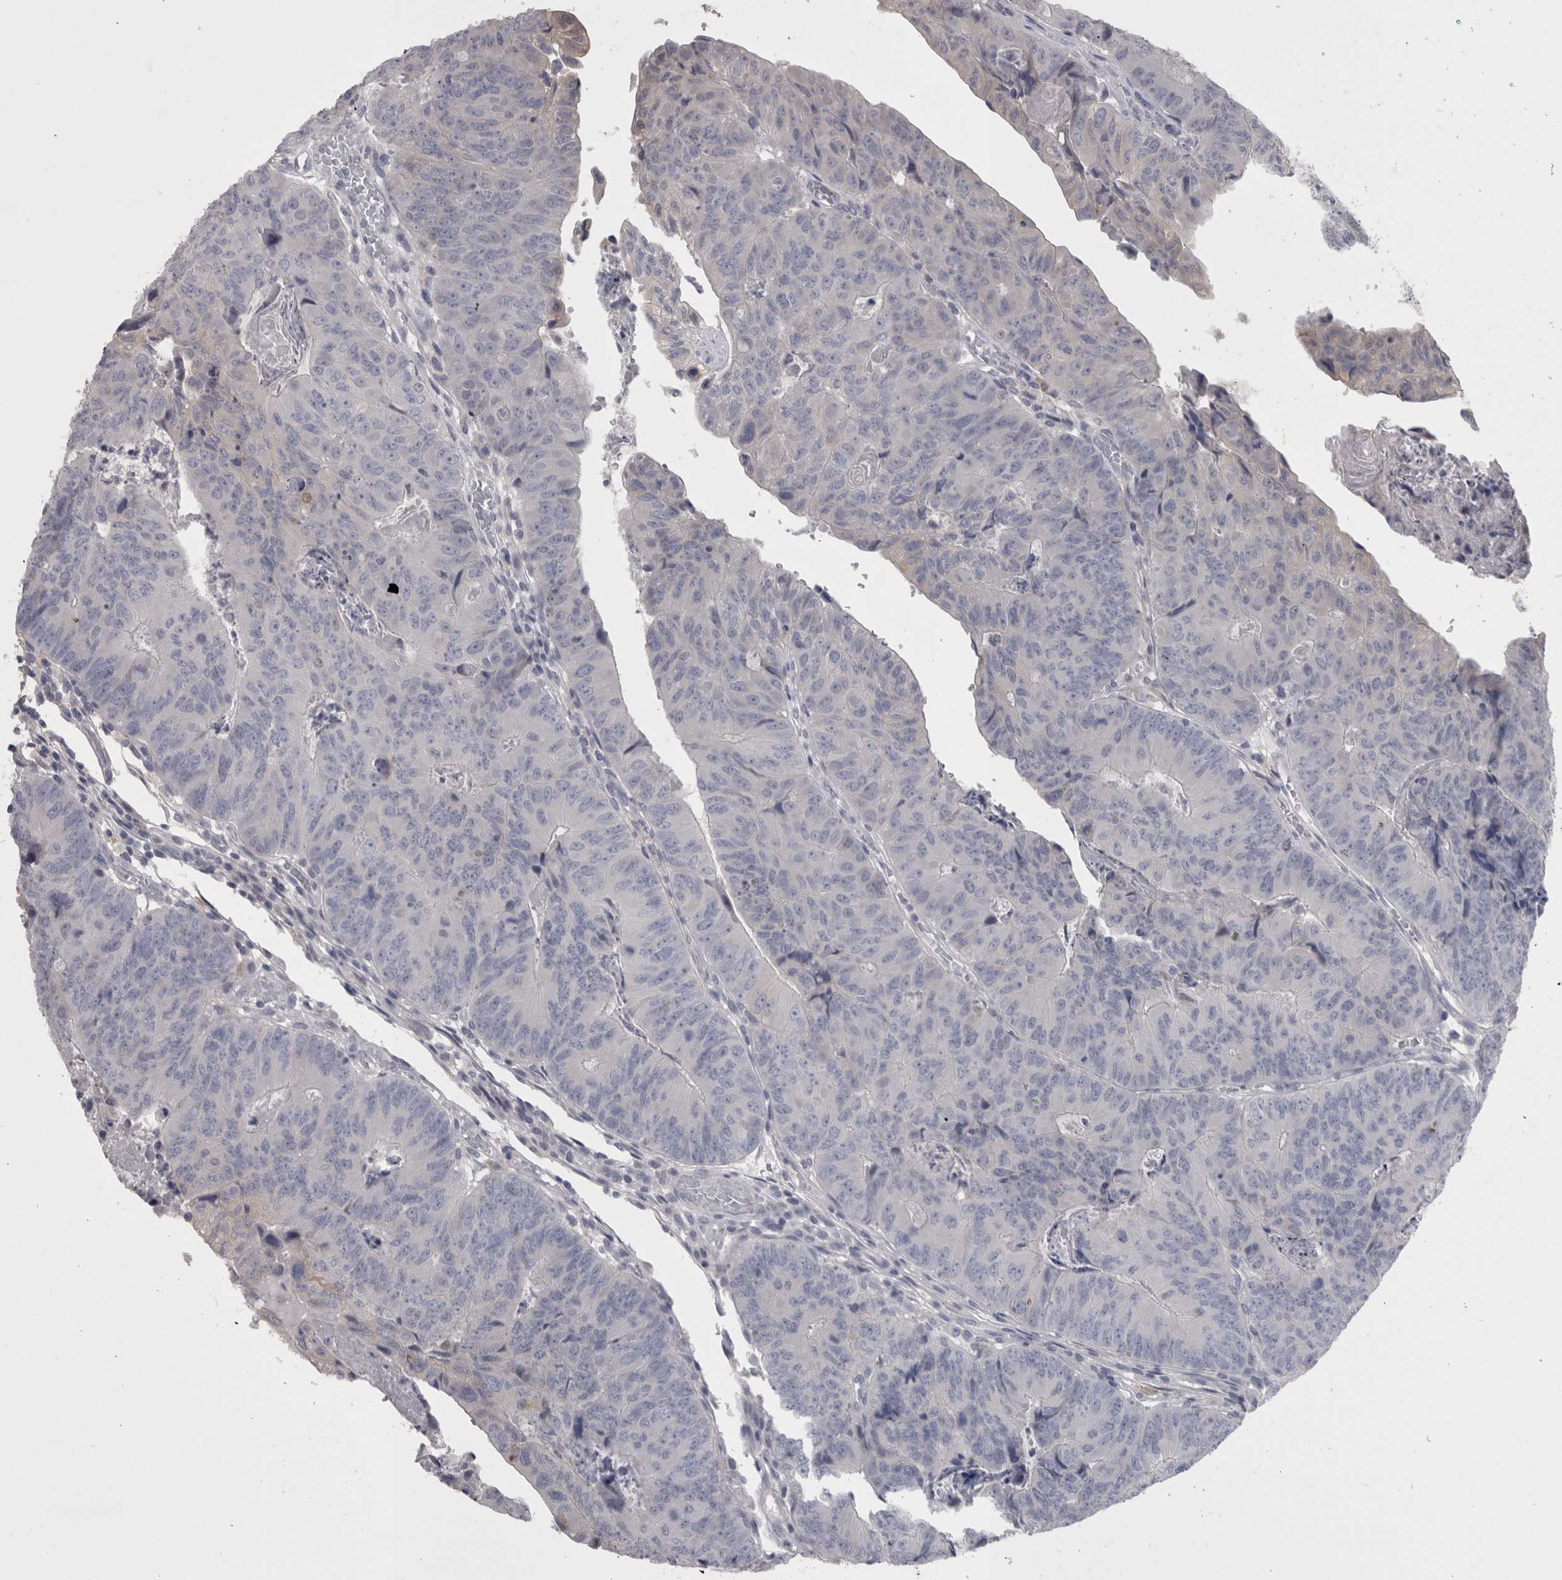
{"staining": {"intensity": "negative", "quantity": "none", "location": "none"}, "tissue": "colorectal cancer", "cell_type": "Tumor cells", "image_type": "cancer", "snomed": [{"axis": "morphology", "description": "Adenocarcinoma, NOS"}, {"axis": "topography", "description": "Colon"}], "caption": "High magnification brightfield microscopy of colorectal adenocarcinoma stained with DAB (brown) and counterstained with hematoxylin (blue): tumor cells show no significant expression. (DAB (3,3'-diaminobenzidine) immunohistochemistry, high magnification).", "gene": "CAMK2D", "patient": {"sex": "female", "age": 67}}